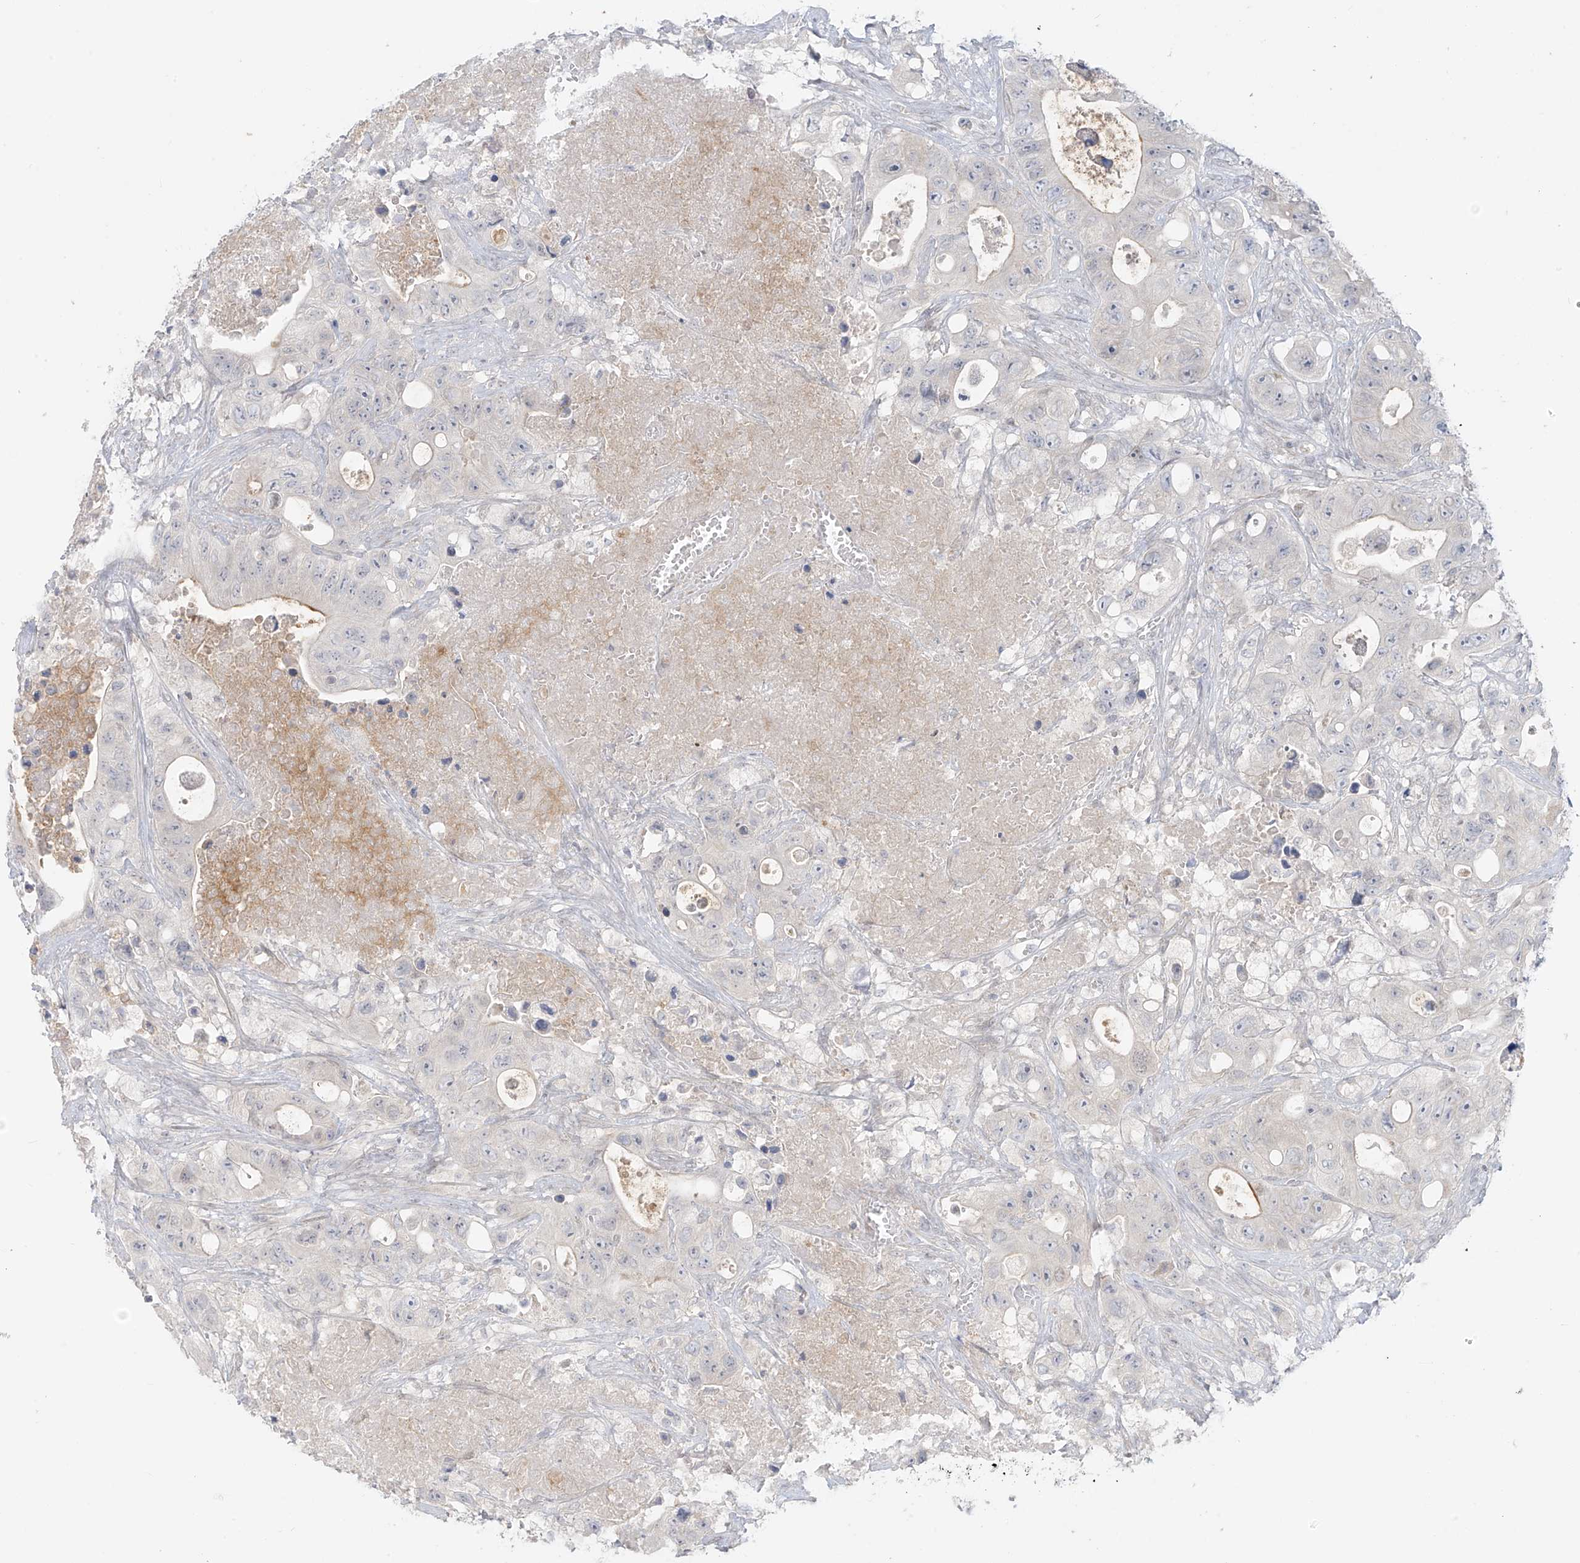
{"staining": {"intensity": "negative", "quantity": "none", "location": "none"}, "tissue": "colorectal cancer", "cell_type": "Tumor cells", "image_type": "cancer", "snomed": [{"axis": "morphology", "description": "Adenocarcinoma, NOS"}, {"axis": "topography", "description": "Colon"}], "caption": "This is a image of IHC staining of adenocarcinoma (colorectal), which shows no staining in tumor cells. (Immunohistochemistry (ihc), brightfield microscopy, high magnification).", "gene": "OSBPL7", "patient": {"sex": "female", "age": 46}}